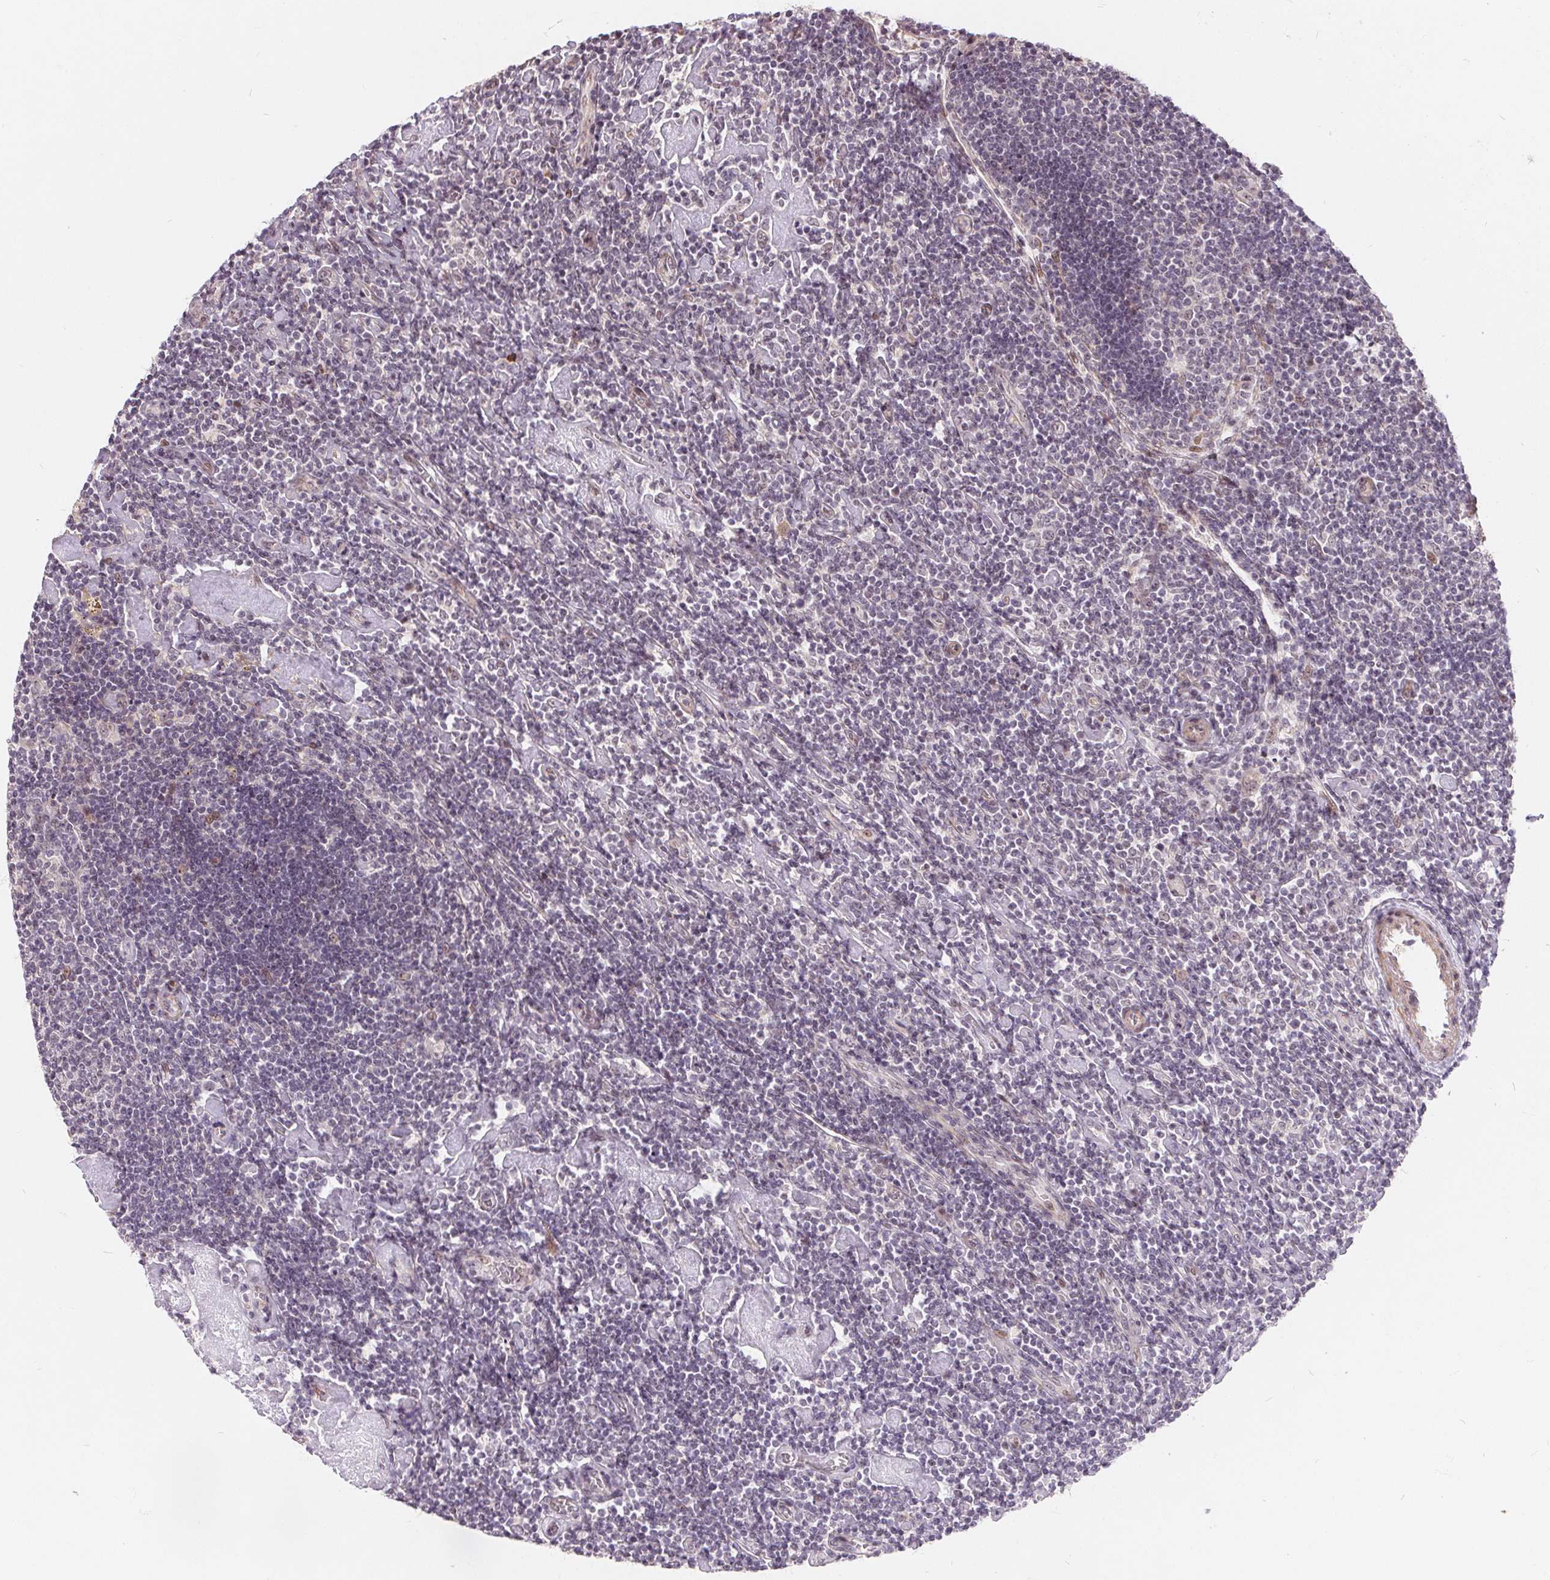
{"staining": {"intensity": "negative", "quantity": "none", "location": "none"}, "tissue": "lymphoma", "cell_type": "Tumor cells", "image_type": "cancer", "snomed": [{"axis": "morphology", "description": "Hodgkin's disease, NOS"}, {"axis": "topography", "description": "Lymph node"}], "caption": "The immunohistochemistry histopathology image has no significant expression in tumor cells of lymphoma tissue. (Immunohistochemistry, brightfield microscopy, high magnification).", "gene": "NRG2", "patient": {"sex": "male", "age": 40}}